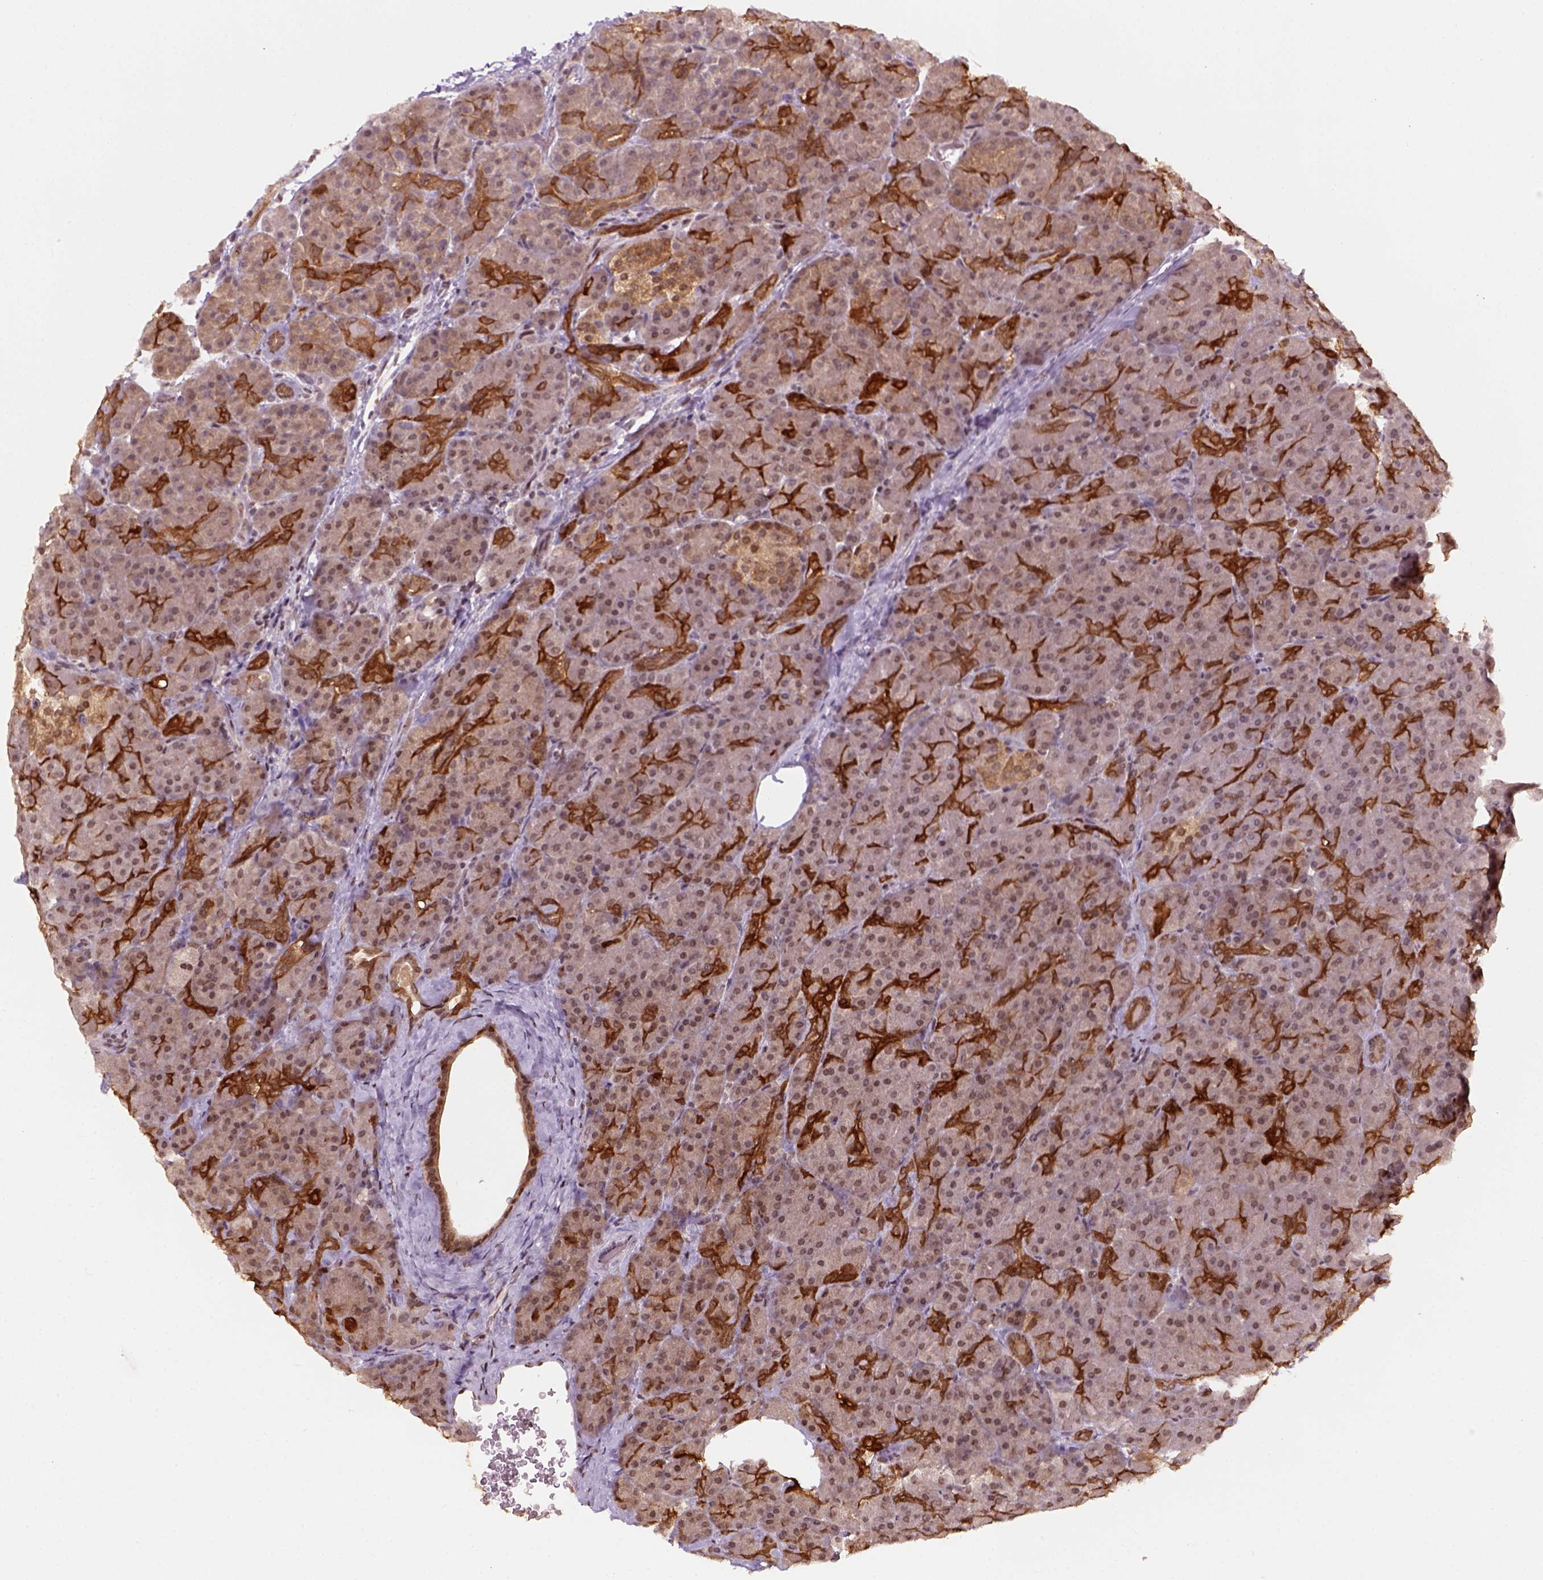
{"staining": {"intensity": "moderate", "quantity": ">75%", "location": "nuclear"}, "tissue": "pancreas", "cell_type": "Exocrine glandular cells", "image_type": "normal", "snomed": [{"axis": "morphology", "description": "Normal tissue, NOS"}, {"axis": "topography", "description": "Pancreas"}], "caption": "A photomicrograph showing moderate nuclear staining in approximately >75% of exocrine glandular cells in unremarkable pancreas, as visualized by brown immunohistochemical staining.", "gene": "GOT1", "patient": {"sex": "male", "age": 57}}